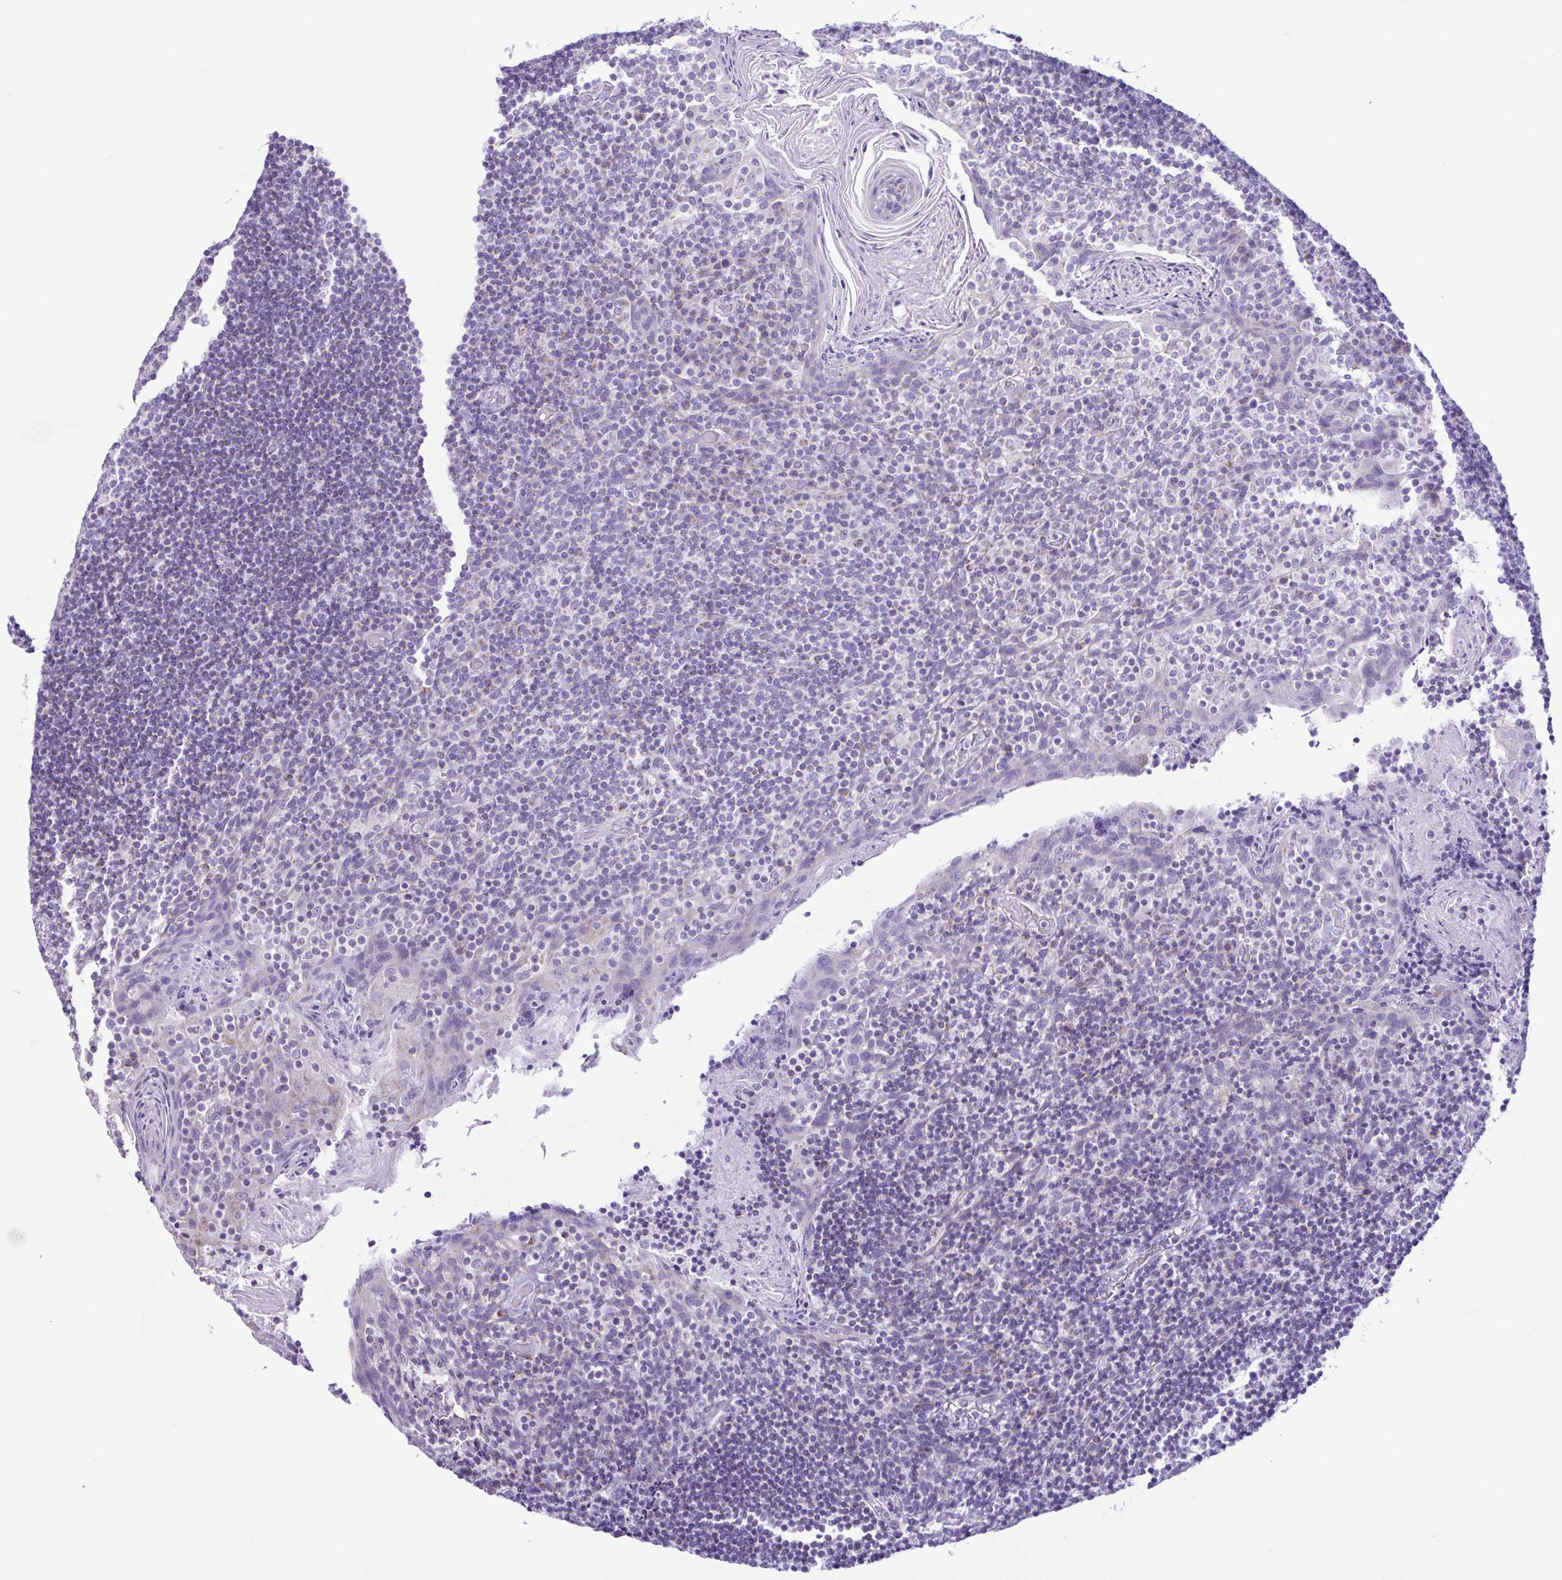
{"staining": {"intensity": "negative", "quantity": "none", "location": "none"}, "tissue": "tonsil", "cell_type": "Germinal center cells", "image_type": "normal", "snomed": [{"axis": "morphology", "description": "Normal tissue, NOS"}, {"axis": "topography", "description": "Tonsil"}], "caption": "Immunohistochemistry photomicrograph of benign tonsil stained for a protein (brown), which exhibits no staining in germinal center cells.", "gene": "ACTRT3", "patient": {"sex": "female", "age": 10}}